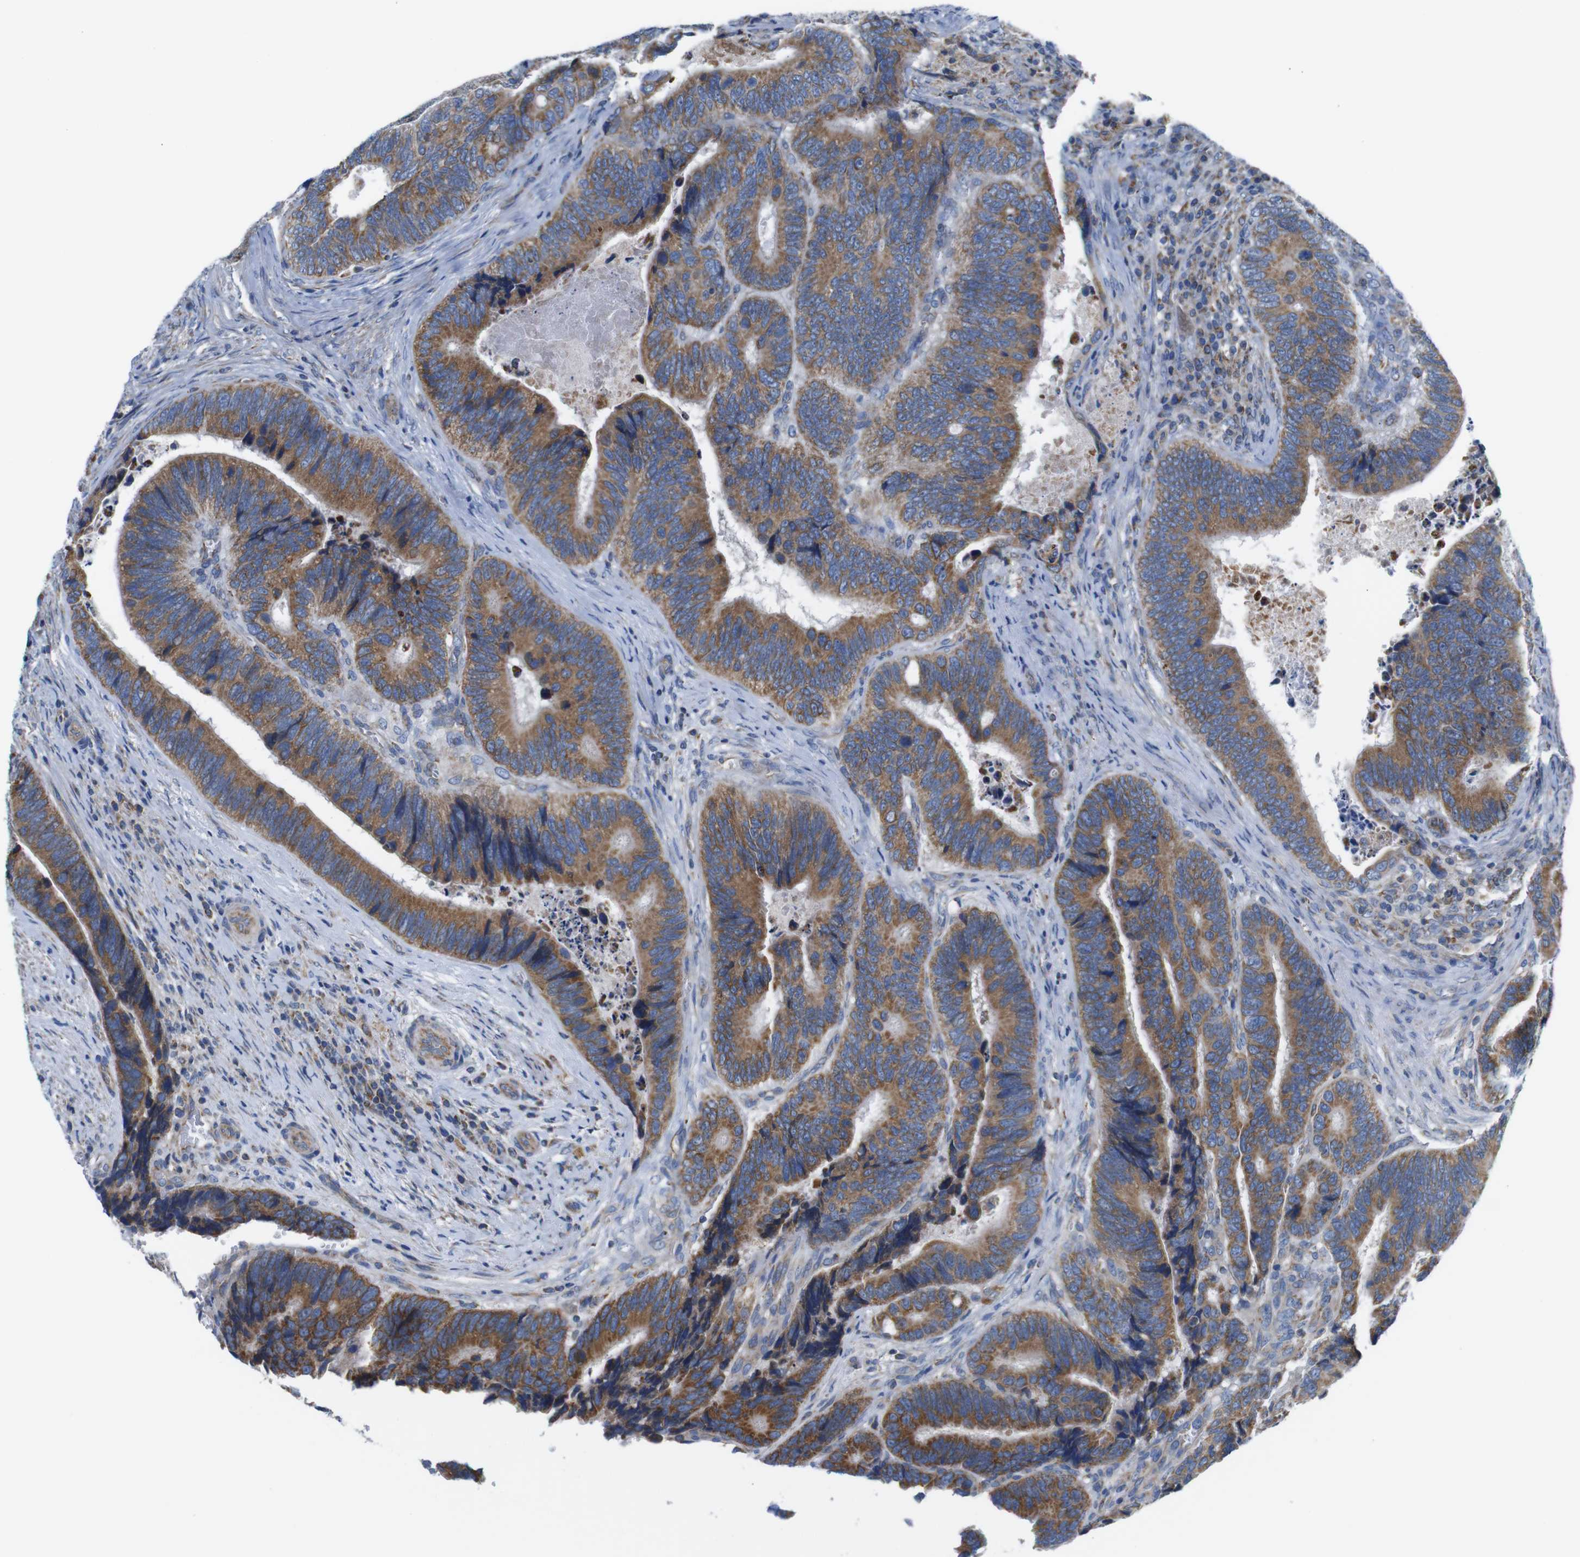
{"staining": {"intensity": "moderate", "quantity": ">75%", "location": "cytoplasmic/membranous"}, "tissue": "colorectal cancer", "cell_type": "Tumor cells", "image_type": "cancer", "snomed": [{"axis": "morphology", "description": "Inflammation, NOS"}, {"axis": "morphology", "description": "Adenocarcinoma, NOS"}, {"axis": "topography", "description": "Colon"}], "caption": "There is medium levels of moderate cytoplasmic/membranous positivity in tumor cells of colorectal cancer, as demonstrated by immunohistochemical staining (brown color).", "gene": "PDCD1LG2", "patient": {"sex": "male", "age": 72}}